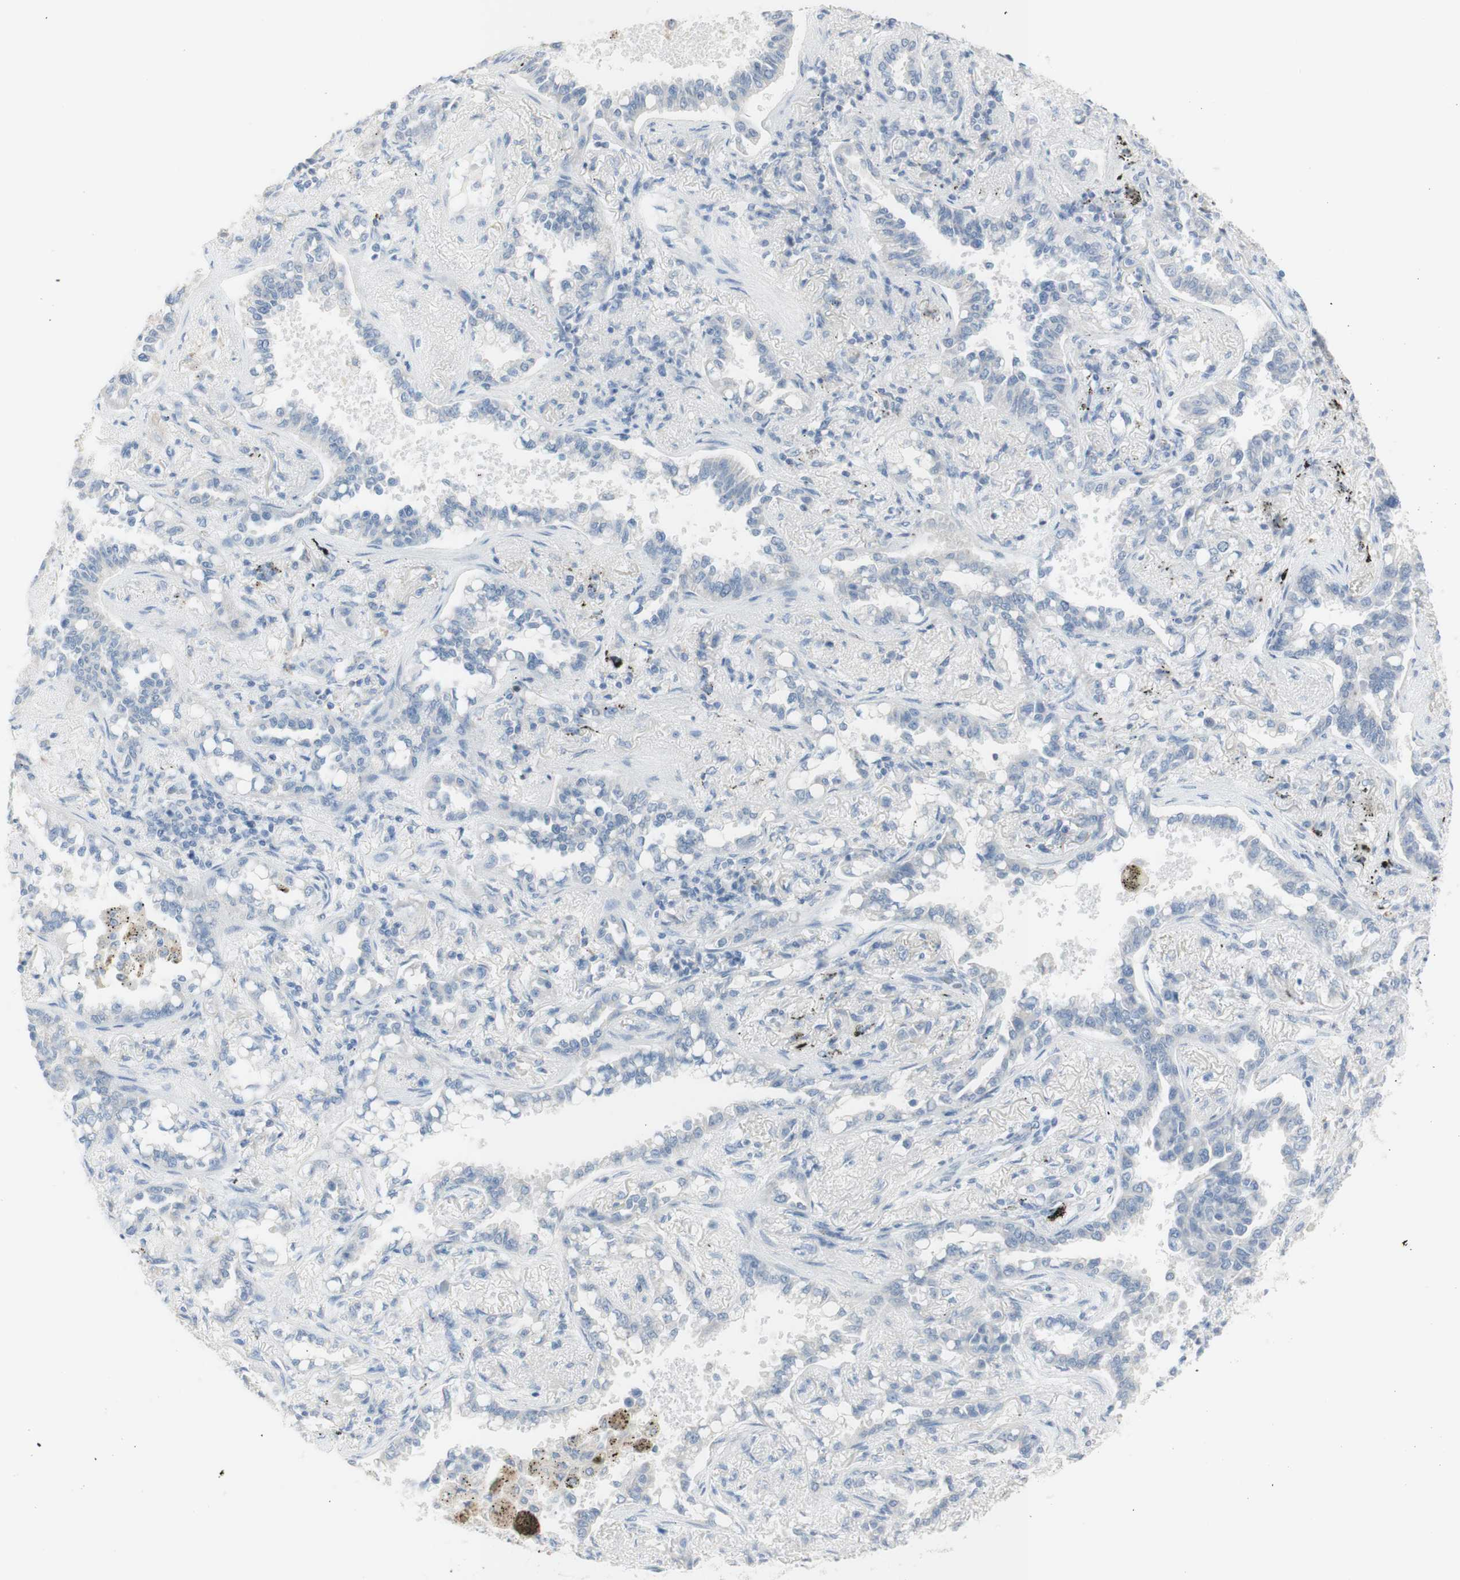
{"staining": {"intensity": "negative", "quantity": "none", "location": "none"}, "tissue": "lung cancer", "cell_type": "Tumor cells", "image_type": "cancer", "snomed": [{"axis": "morphology", "description": "Normal tissue, NOS"}, {"axis": "morphology", "description": "Adenocarcinoma, NOS"}, {"axis": "topography", "description": "Lung"}], "caption": "There is no significant staining in tumor cells of lung cancer.", "gene": "ART3", "patient": {"sex": "male", "age": 59}}